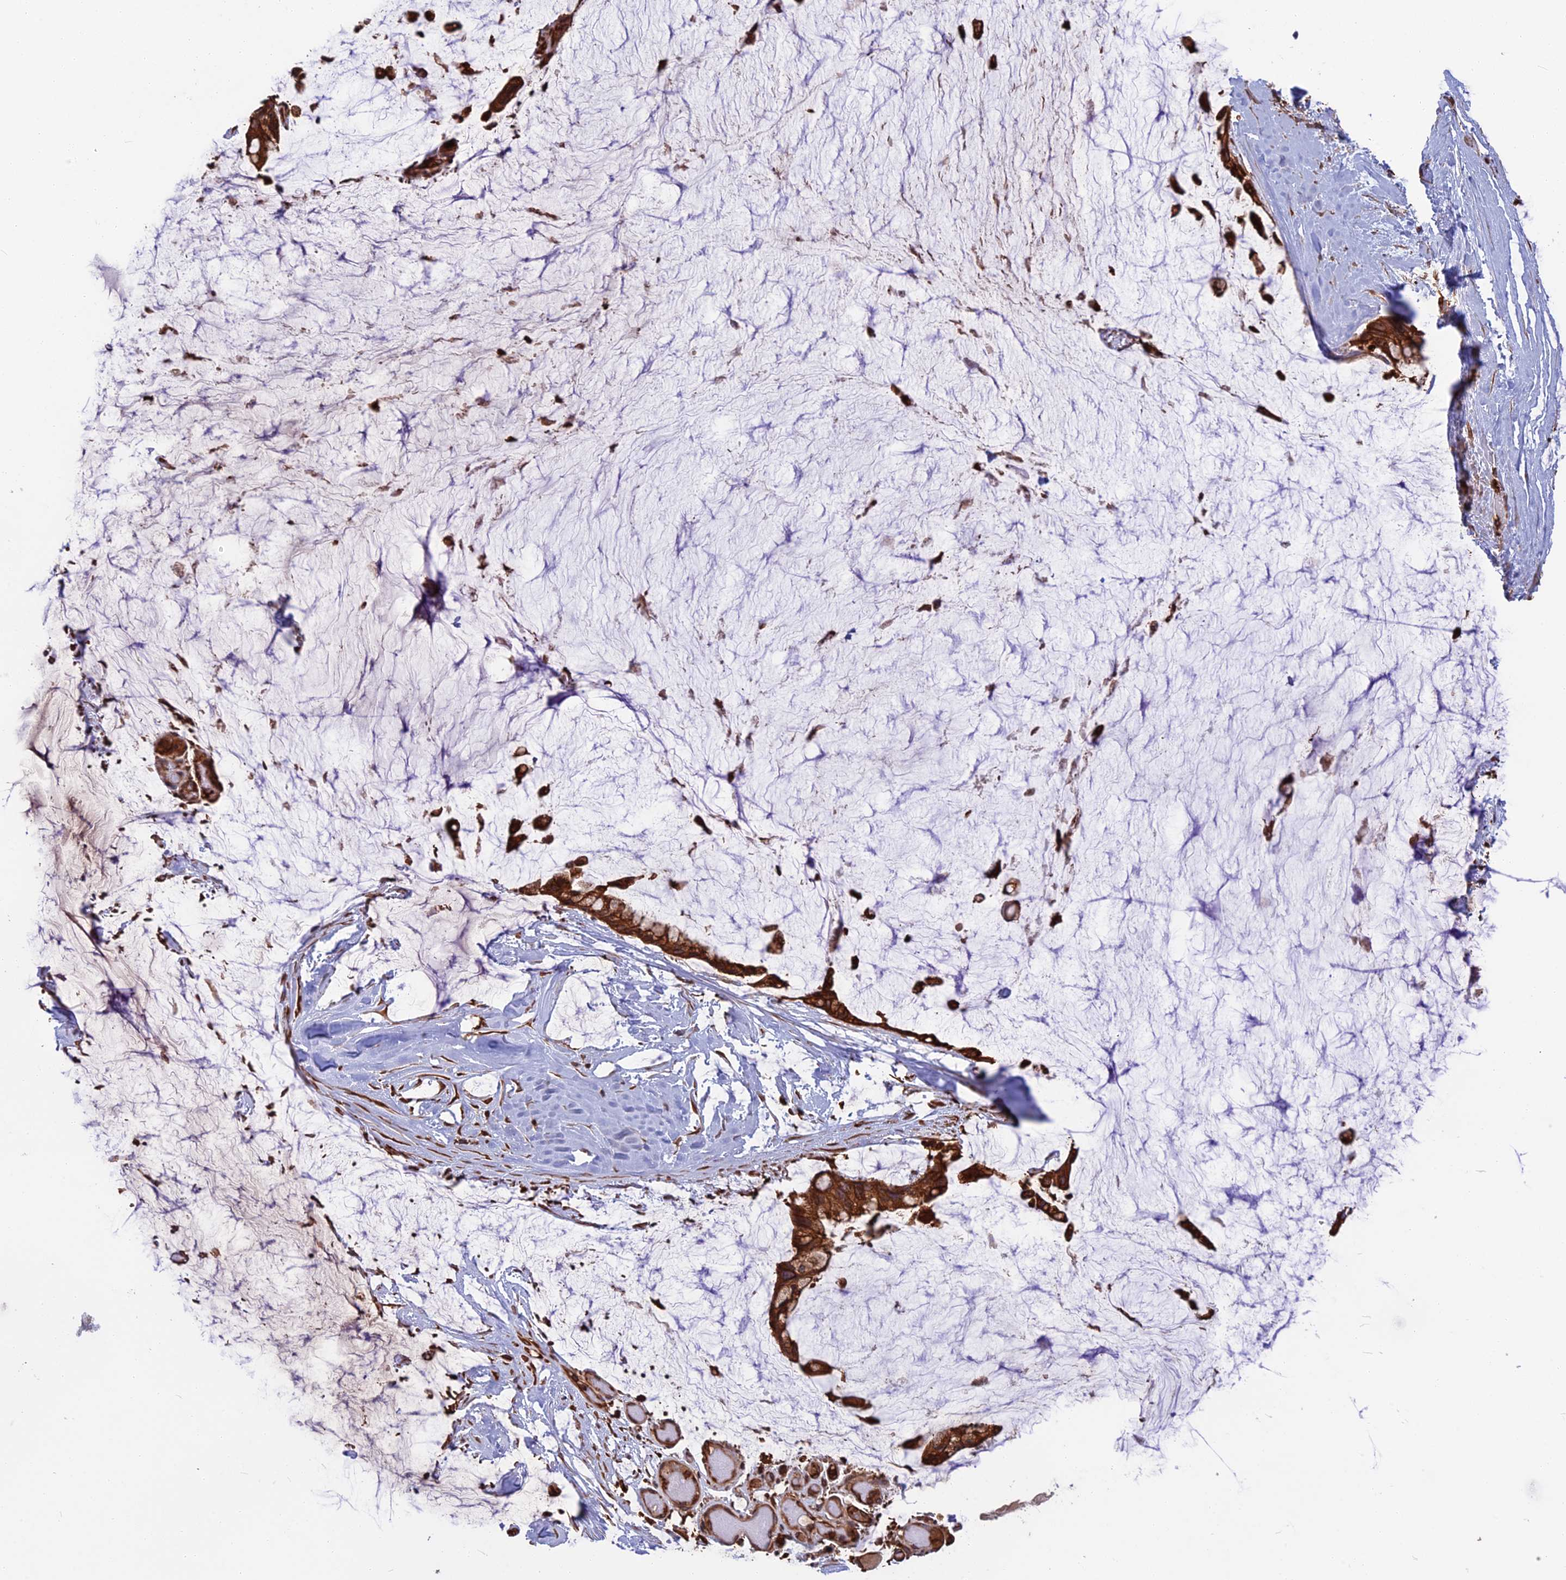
{"staining": {"intensity": "strong", "quantity": ">75%", "location": "cytoplasmic/membranous"}, "tissue": "ovarian cancer", "cell_type": "Tumor cells", "image_type": "cancer", "snomed": [{"axis": "morphology", "description": "Cystadenocarcinoma, mucinous, NOS"}, {"axis": "topography", "description": "Ovary"}], "caption": "A high amount of strong cytoplasmic/membranous expression is seen in about >75% of tumor cells in ovarian cancer (mucinous cystadenocarcinoma) tissue.", "gene": "WDR1", "patient": {"sex": "female", "age": 39}}